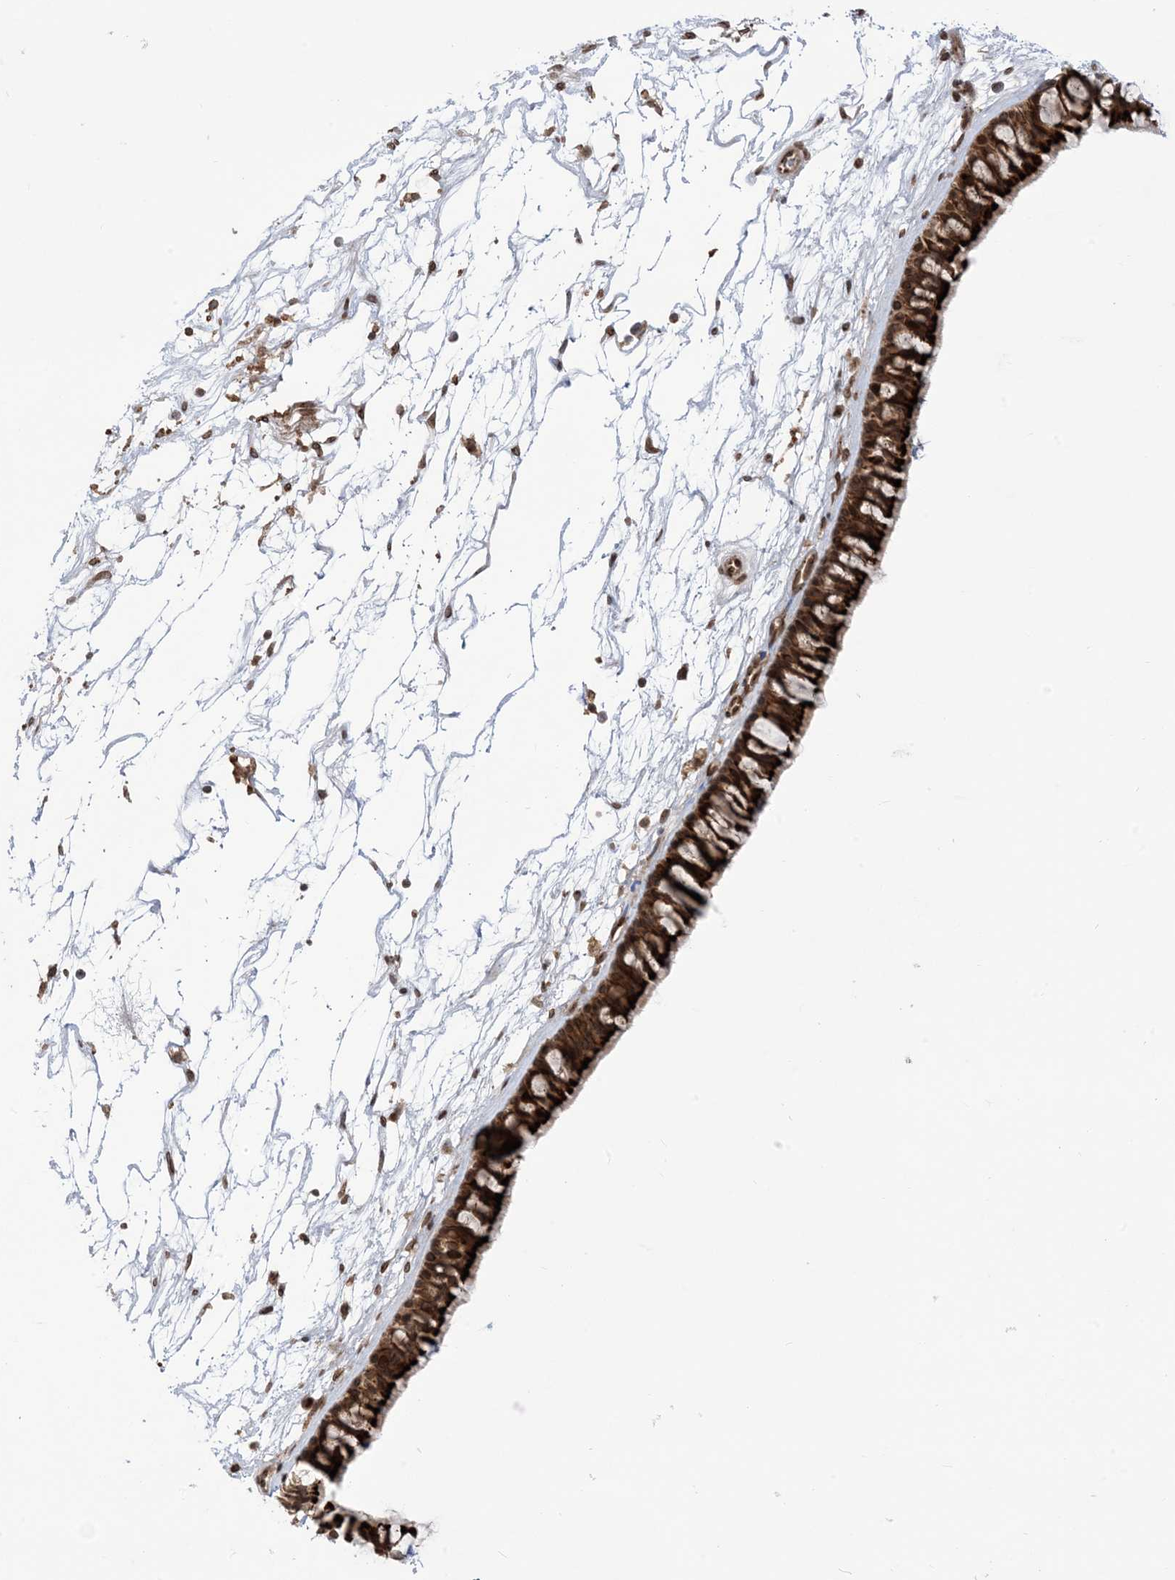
{"staining": {"intensity": "strong", "quantity": ">75%", "location": "cytoplasmic/membranous"}, "tissue": "nasopharynx", "cell_type": "Respiratory epithelial cells", "image_type": "normal", "snomed": [{"axis": "morphology", "description": "Normal tissue, NOS"}, {"axis": "topography", "description": "Nasopharynx"}], "caption": "This is a histology image of immunohistochemistry (IHC) staining of unremarkable nasopharynx, which shows strong expression in the cytoplasmic/membranous of respiratory epithelial cells.", "gene": "CASP4", "patient": {"sex": "male", "age": 64}}